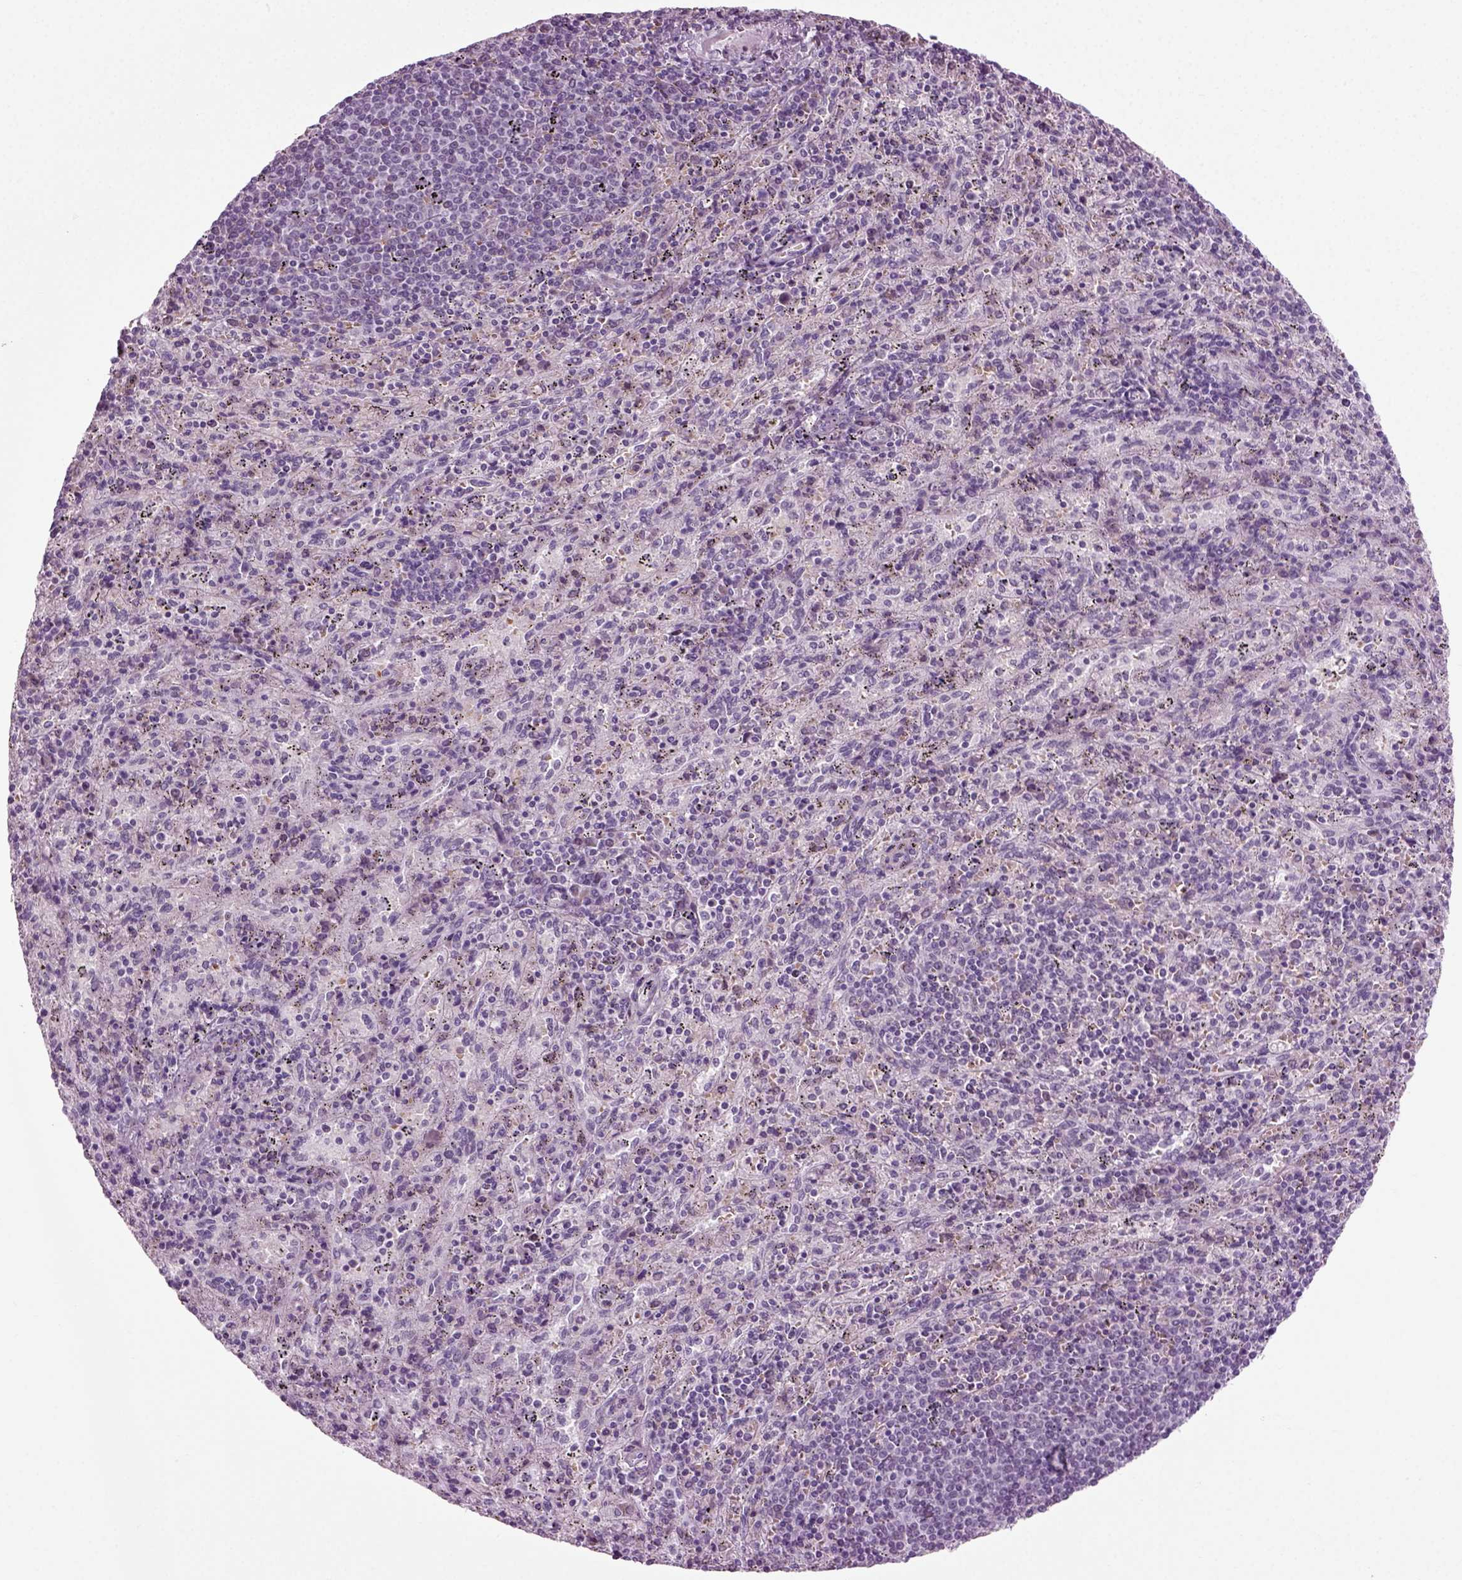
{"staining": {"intensity": "negative", "quantity": "none", "location": "none"}, "tissue": "spleen", "cell_type": "Cells in red pulp", "image_type": "normal", "snomed": [{"axis": "morphology", "description": "Normal tissue, NOS"}, {"axis": "topography", "description": "Spleen"}], "caption": "DAB (3,3'-diaminobenzidine) immunohistochemical staining of normal human spleen exhibits no significant positivity in cells in red pulp. (DAB immunohistochemistry, high magnification).", "gene": "ZC2HC1C", "patient": {"sex": "male", "age": 57}}